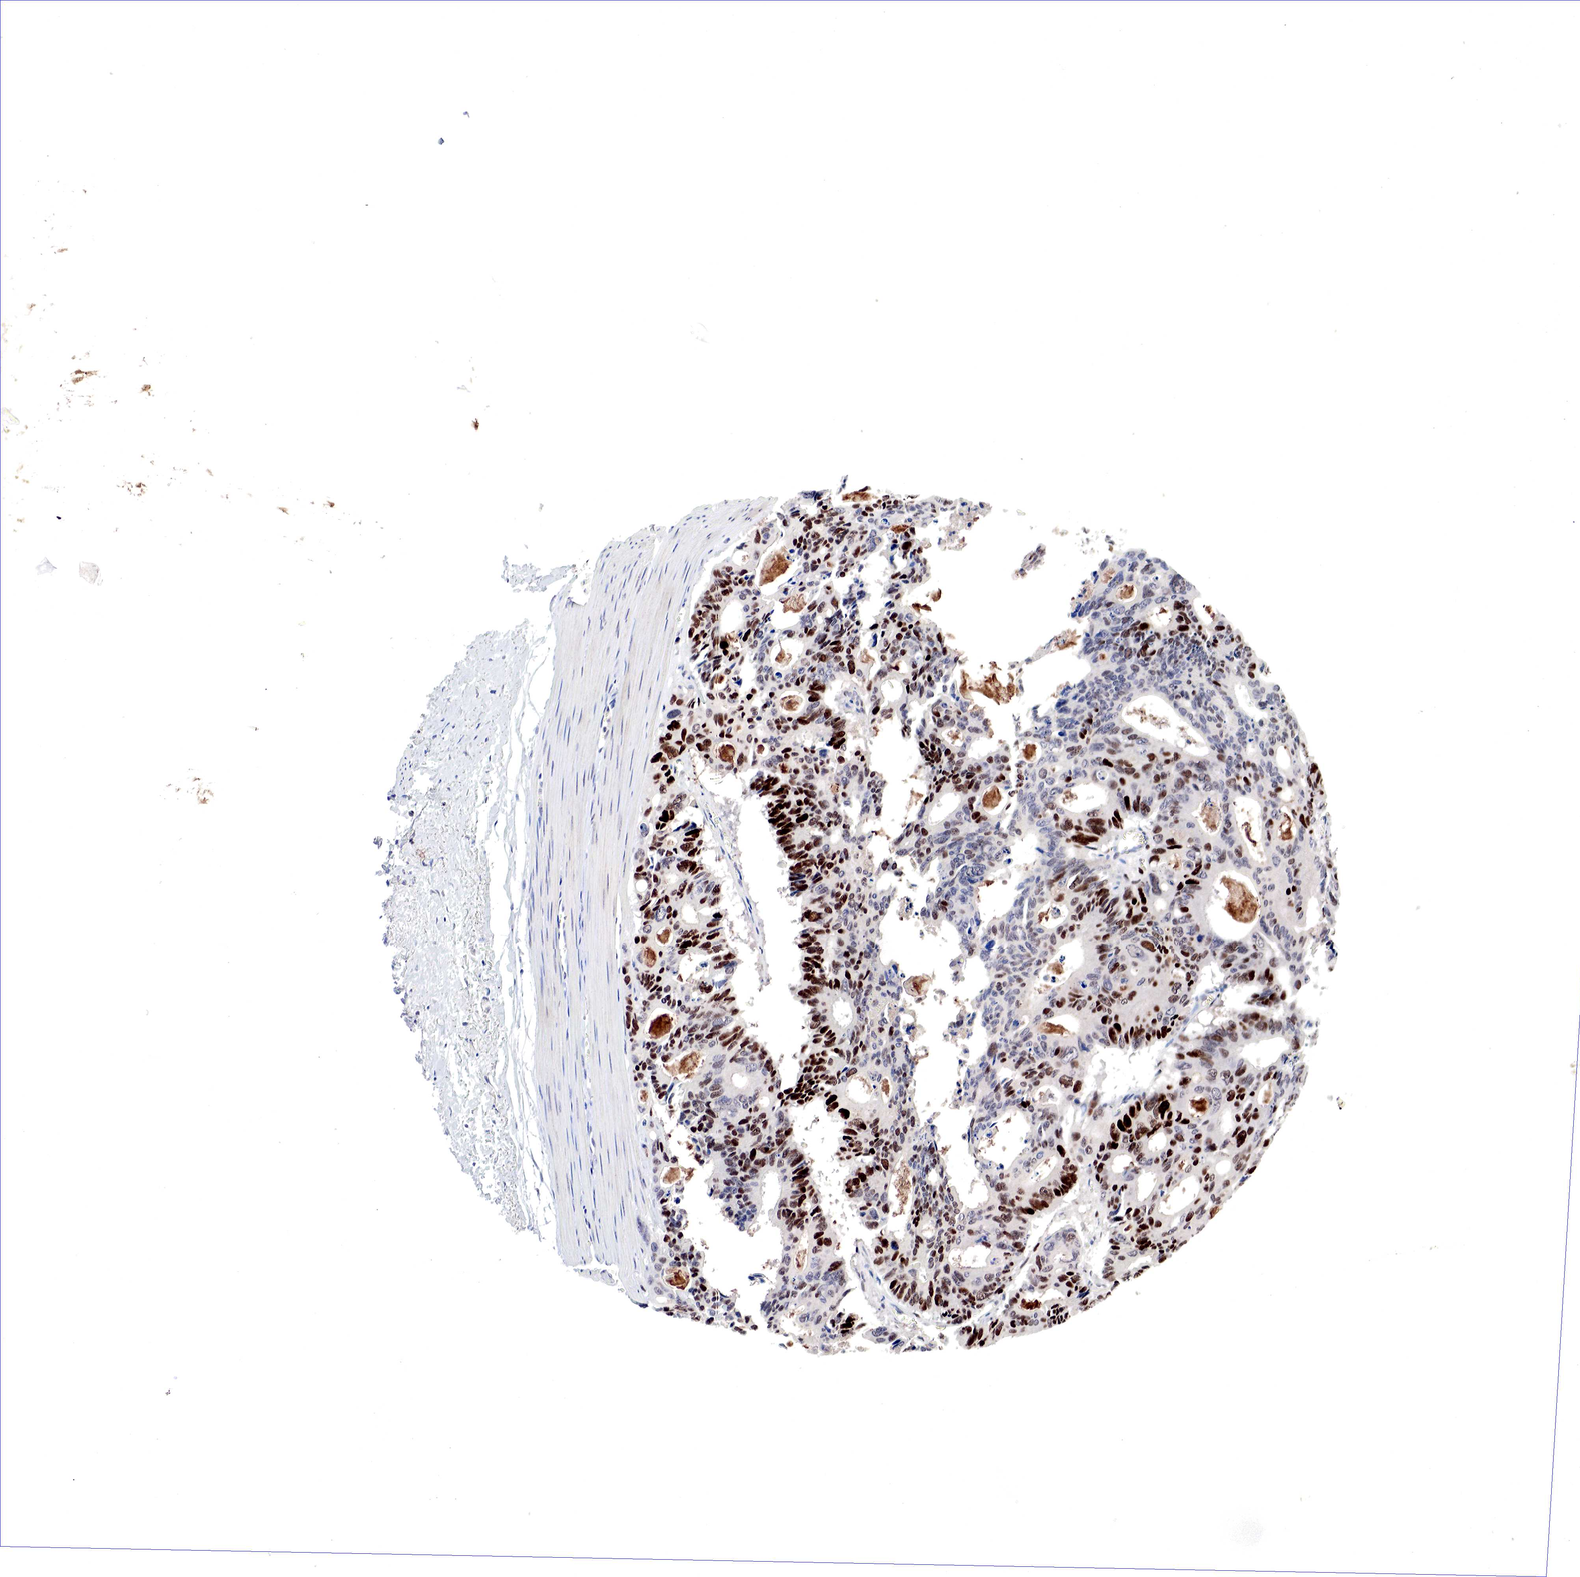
{"staining": {"intensity": "strong", "quantity": ">75%", "location": "nuclear"}, "tissue": "colorectal cancer", "cell_type": "Tumor cells", "image_type": "cancer", "snomed": [{"axis": "morphology", "description": "Adenocarcinoma, NOS"}, {"axis": "topography", "description": "Rectum"}], "caption": "Immunohistochemical staining of human colorectal cancer (adenocarcinoma) exhibits high levels of strong nuclear staining in approximately >75% of tumor cells.", "gene": "DACH2", "patient": {"sex": "male", "age": 76}}